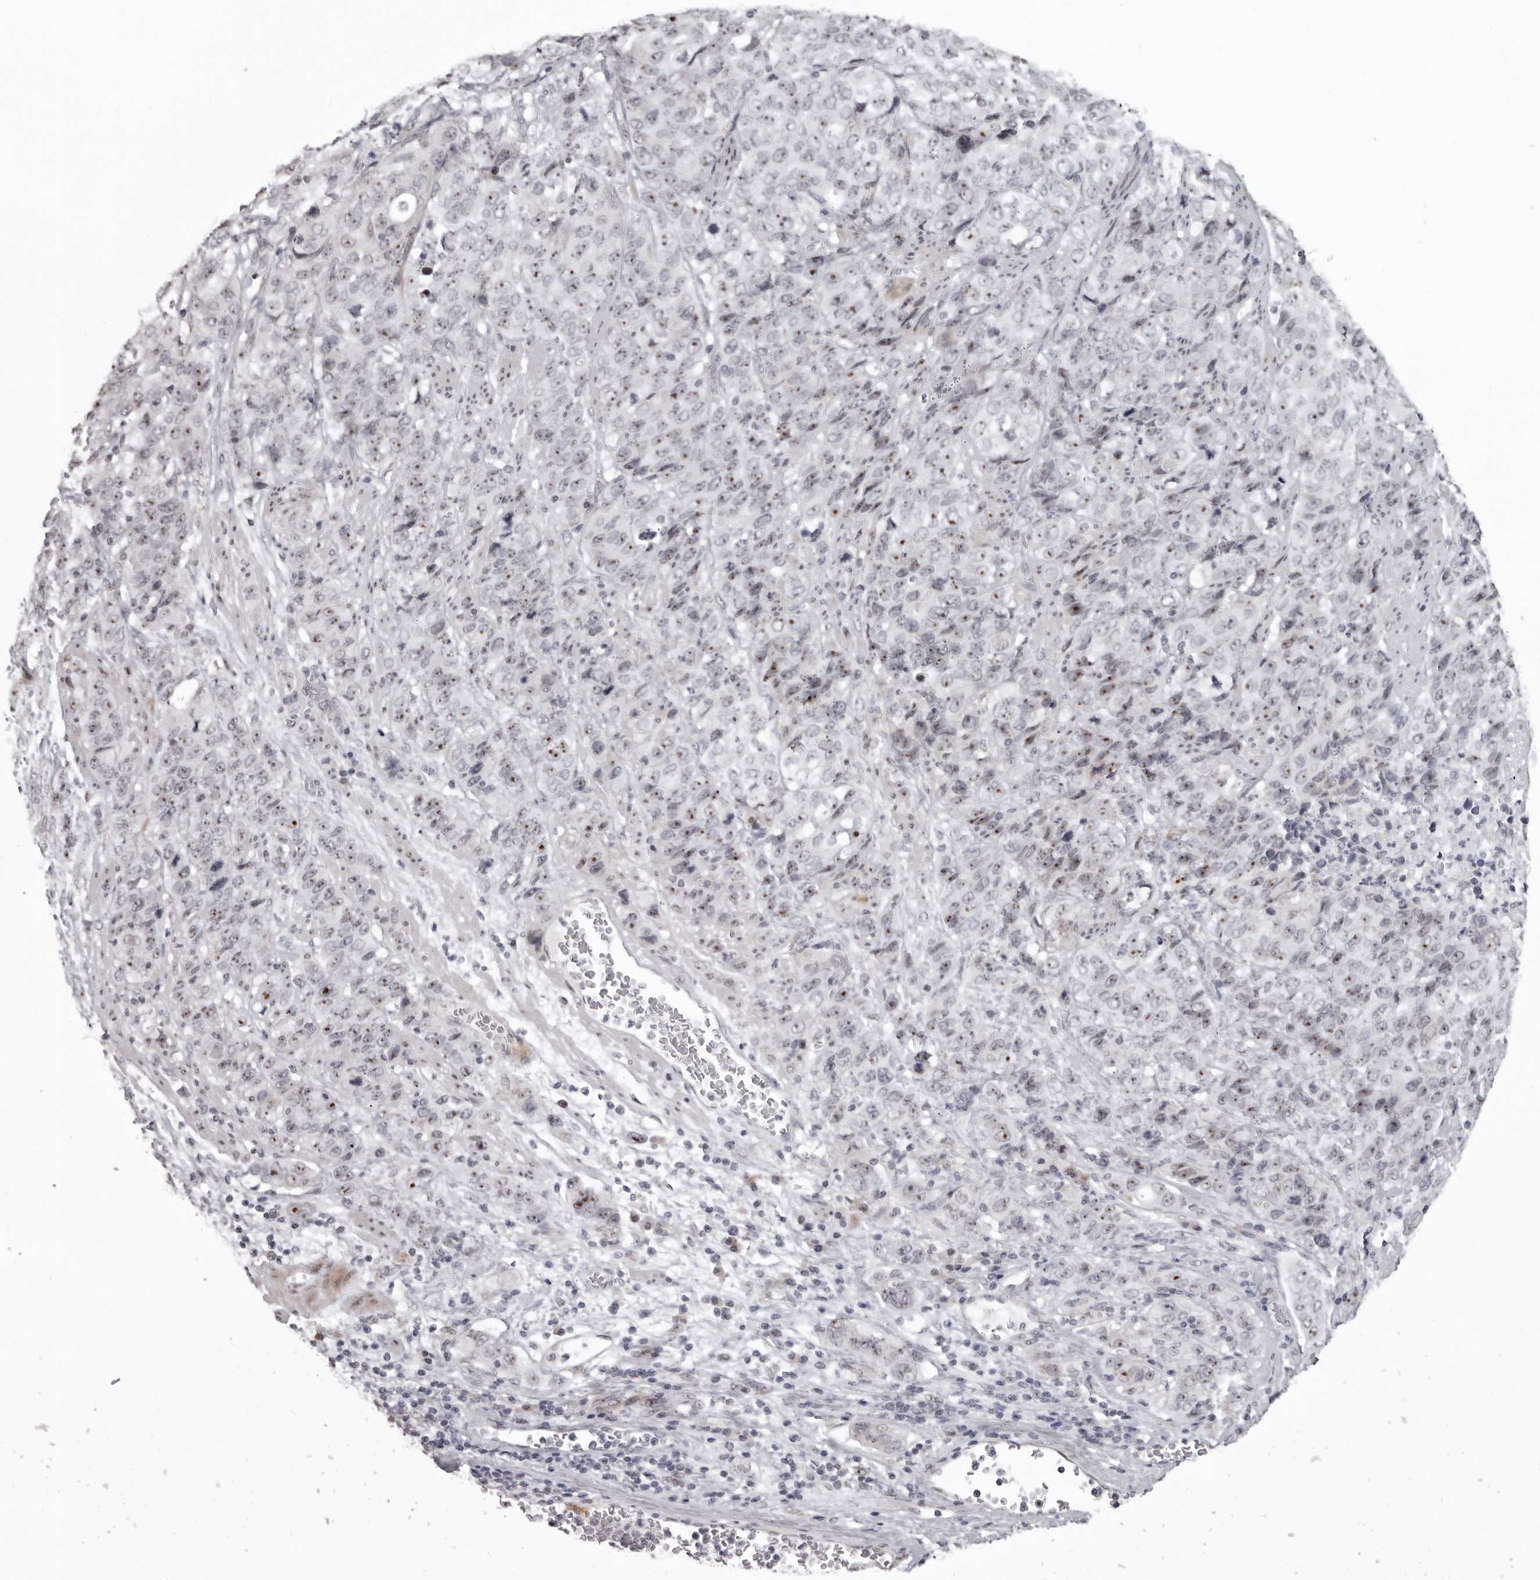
{"staining": {"intensity": "moderate", "quantity": "25%-75%", "location": "nuclear"}, "tissue": "stomach cancer", "cell_type": "Tumor cells", "image_type": "cancer", "snomed": [{"axis": "morphology", "description": "Adenocarcinoma, NOS"}, {"axis": "topography", "description": "Stomach"}], "caption": "Adenocarcinoma (stomach) stained for a protein (brown) exhibits moderate nuclear positive expression in approximately 25%-75% of tumor cells.", "gene": "HELZ", "patient": {"sex": "male", "age": 48}}